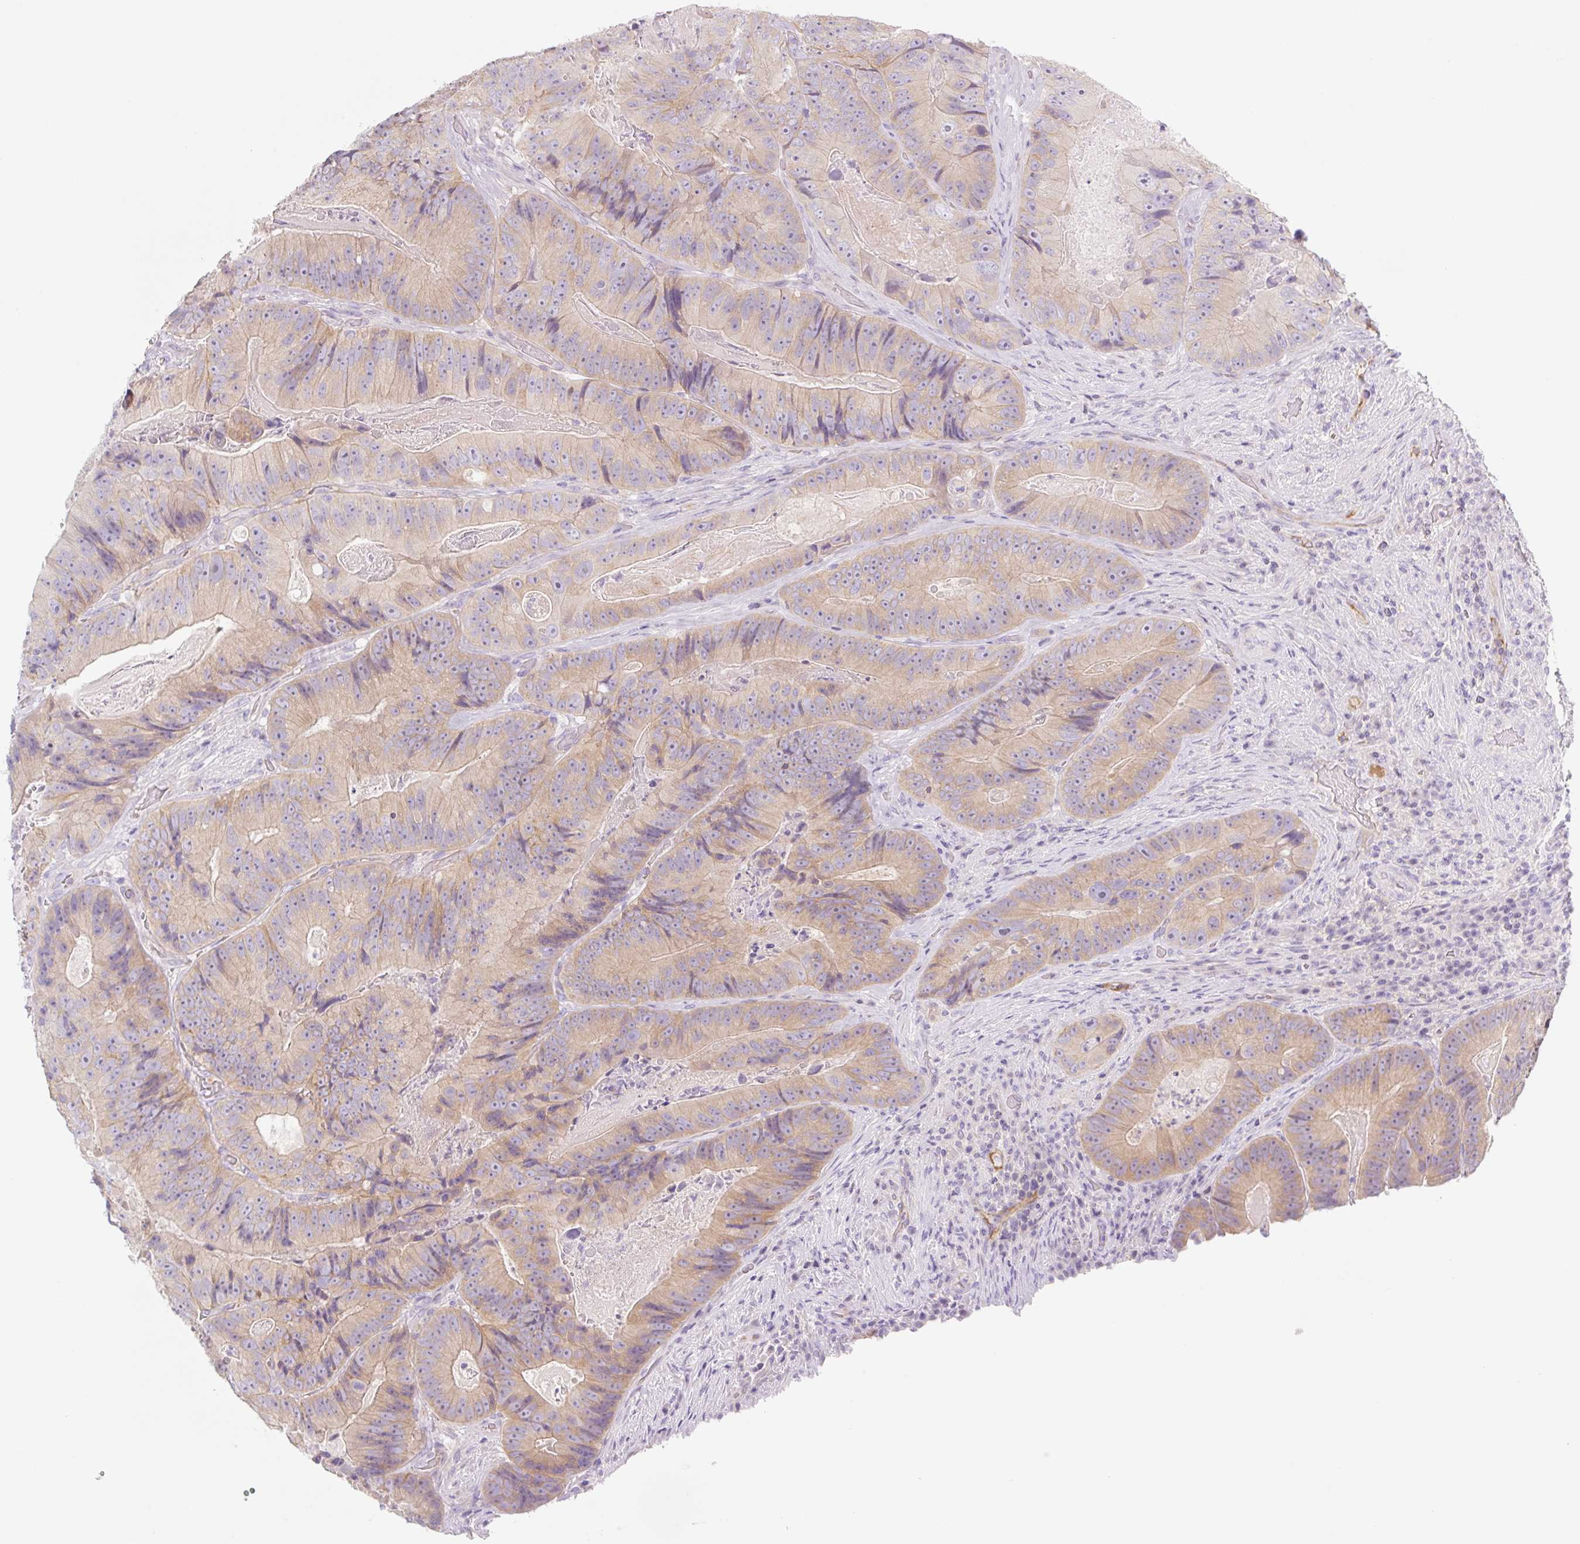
{"staining": {"intensity": "moderate", "quantity": ">75%", "location": "cytoplasmic/membranous"}, "tissue": "colorectal cancer", "cell_type": "Tumor cells", "image_type": "cancer", "snomed": [{"axis": "morphology", "description": "Adenocarcinoma, NOS"}, {"axis": "topography", "description": "Colon"}], "caption": "Protein analysis of colorectal adenocarcinoma tissue exhibits moderate cytoplasmic/membranous positivity in approximately >75% of tumor cells.", "gene": "LYVE1", "patient": {"sex": "female", "age": 86}}